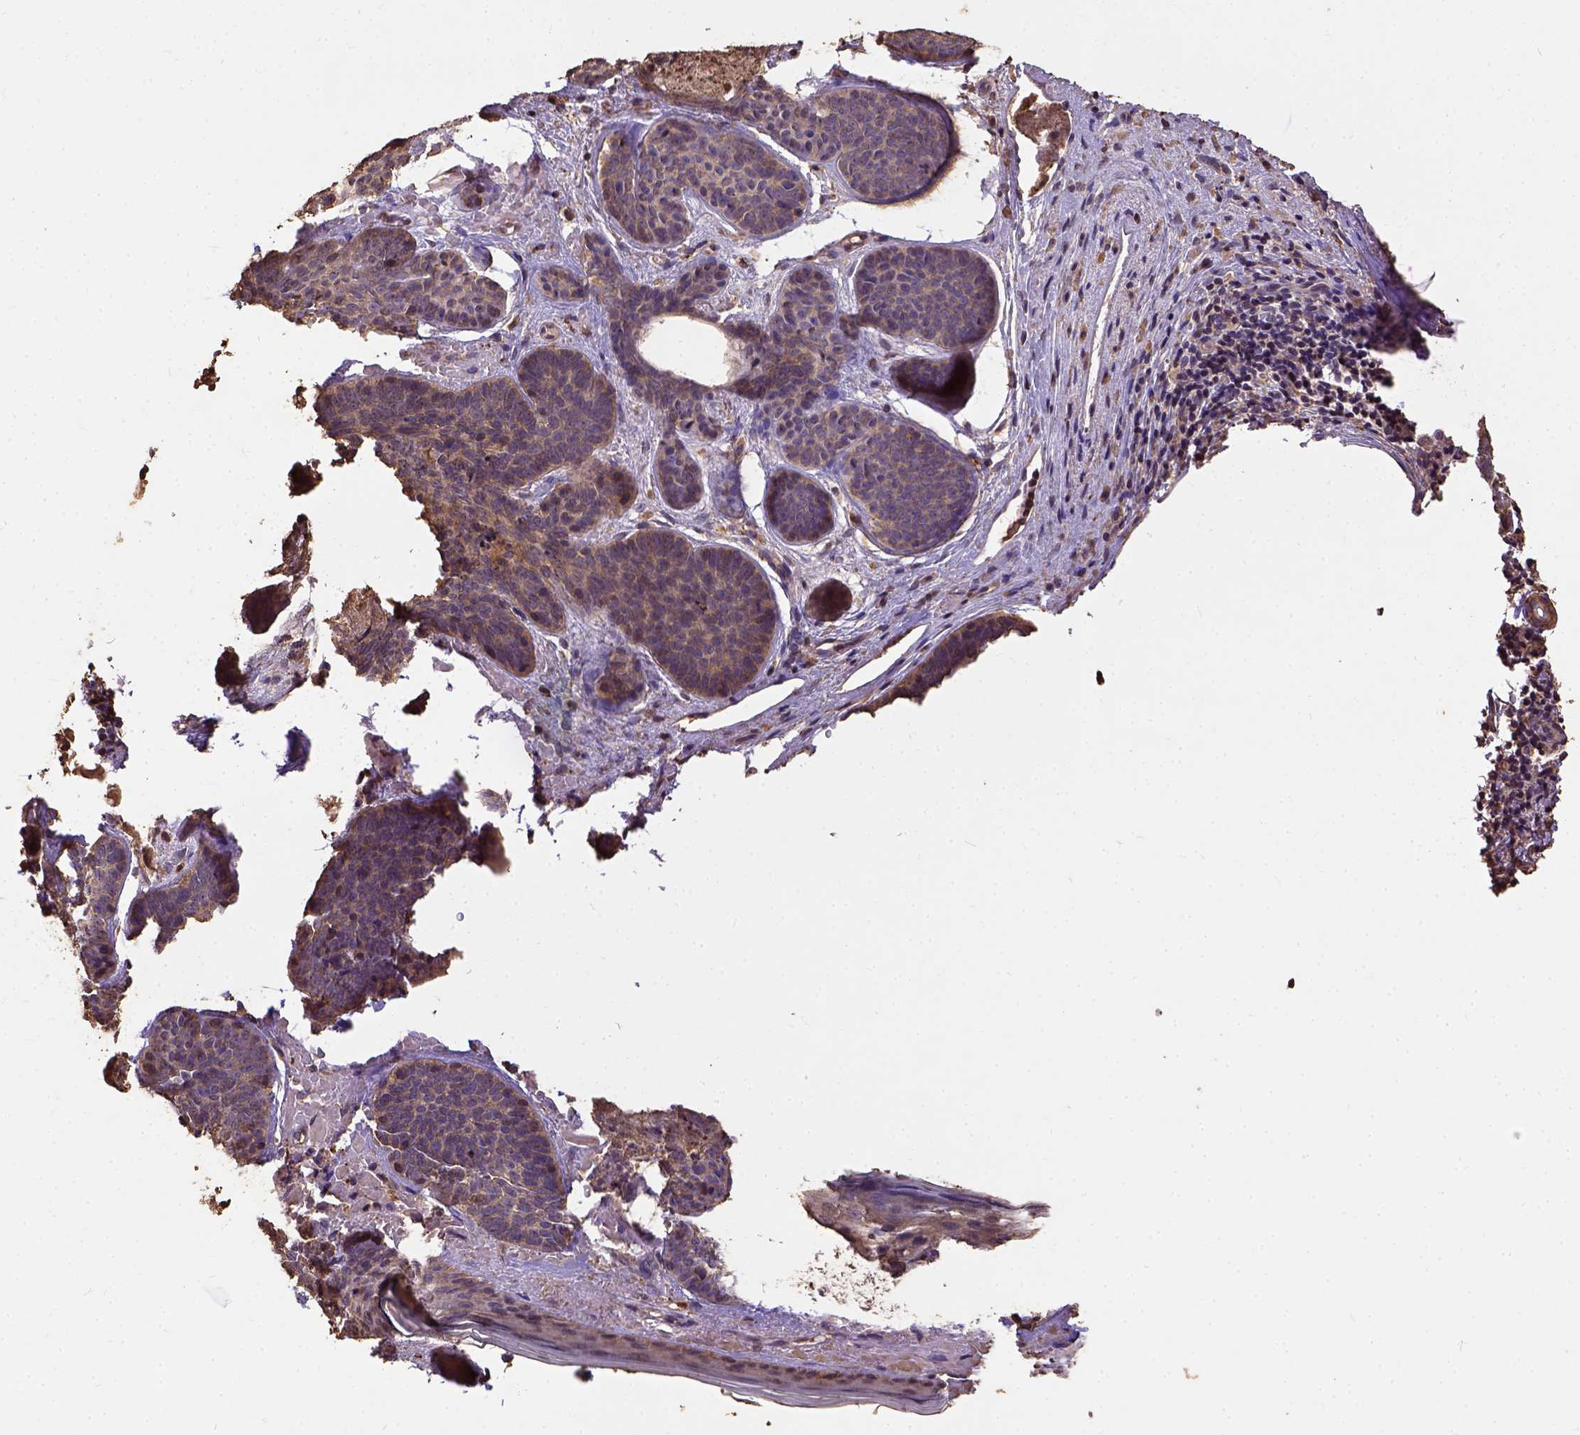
{"staining": {"intensity": "moderate", "quantity": "25%-75%", "location": "cytoplasmic/membranous"}, "tissue": "skin cancer", "cell_type": "Tumor cells", "image_type": "cancer", "snomed": [{"axis": "morphology", "description": "Basal cell carcinoma"}, {"axis": "topography", "description": "Skin"}], "caption": "This is a photomicrograph of immunohistochemistry staining of skin cancer (basal cell carcinoma), which shows moderate staining in the cytoplasmic/membranous of tumor cells.", "gene": "ATP1B3", "patient": {"sex": "female", "age": 82}}